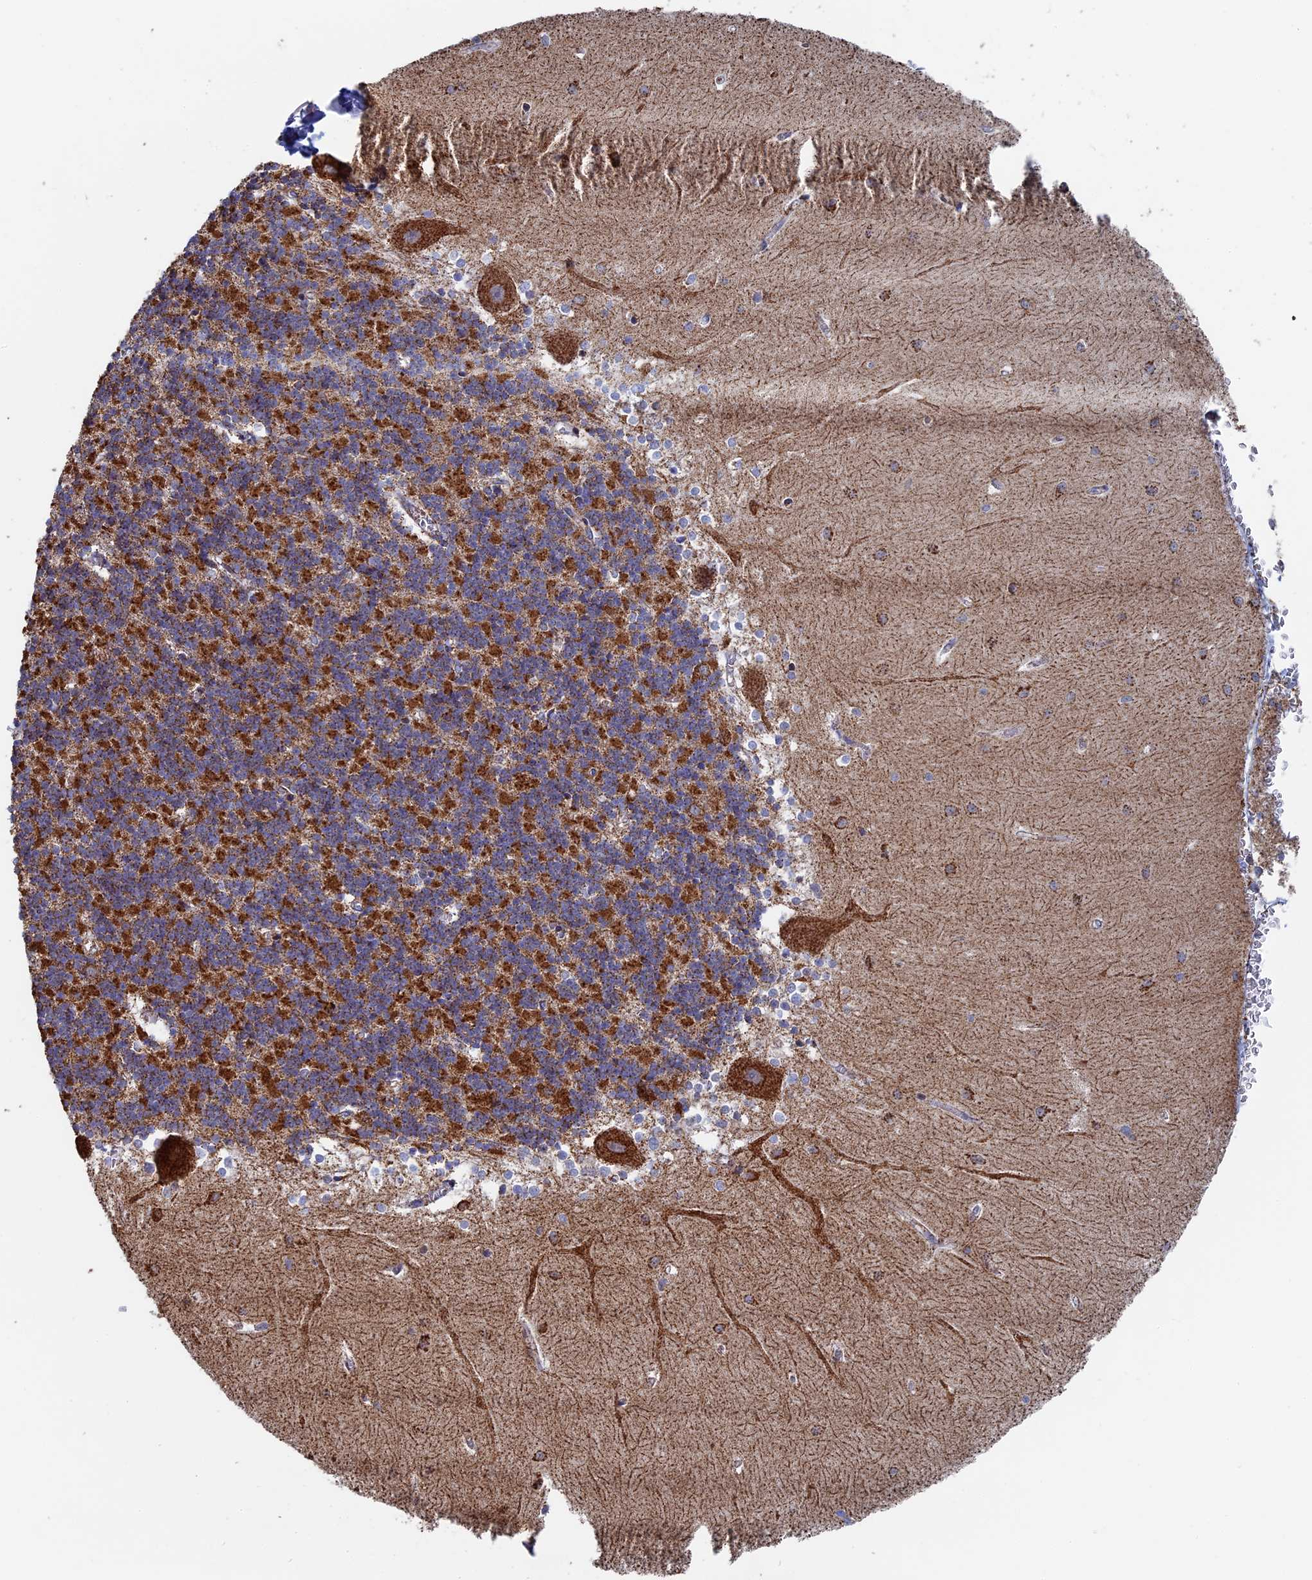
{"staining": {"intensity": "strong", "quantity": "25%-75%", "location": "cytoplasmic/membranous"}, "tissue": "cerebellum", "cell_type": "Cells in granular layer", "image_type": "normal", "snomed": [{"axis": "morphology", "description": "Normal tissue, NOS"}, {"axis": "topography", "description": "Cerebellum"}], "caption": "Human cerebellum stained with a brown dye exhibits strong cytoplasmic/membranous positive staining in approximately 25%-75% of cells in granular layer.", "gene": "SEC24D", "patient": {"sex": "male", "age": 37}}